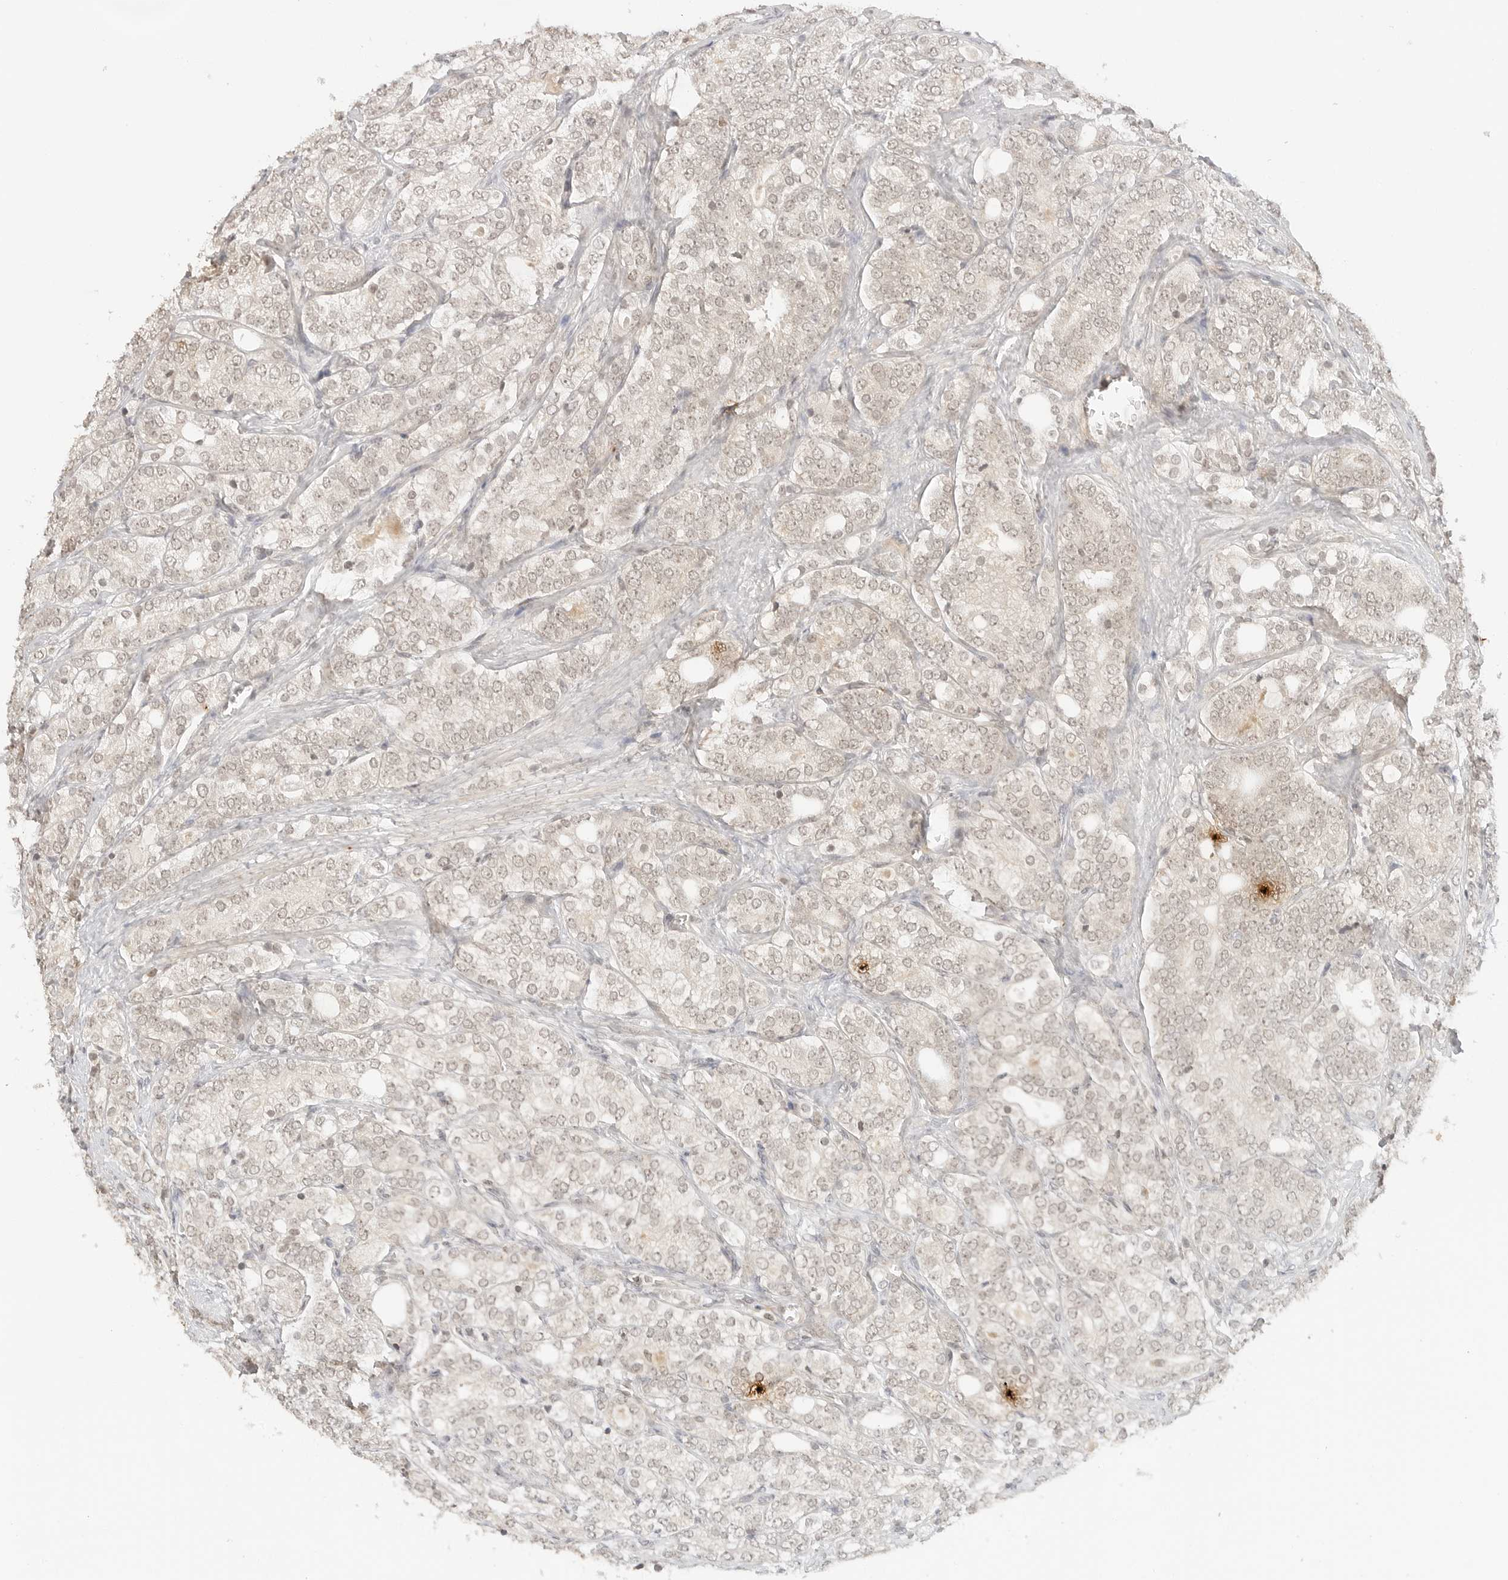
{"staining": {"intensity": "negative", "quantity": "none", "location": "none"}, "tissue": "prostate cancer", "cell_type": "Tumor cells", "image_type": "cancer", "snomed": [{"axis": "morphology", "description": "Adenocarcinoma, High grade"}, {"axis": "topography", "description": "Prostate"}], "caption": "Prostate adenocarcinoma (high-grade) was stained to show a protein in brown. There is no significant positivity in tumor cells.", "gene": "GPR34", "patient": {"sex": "male", "age": 57}}